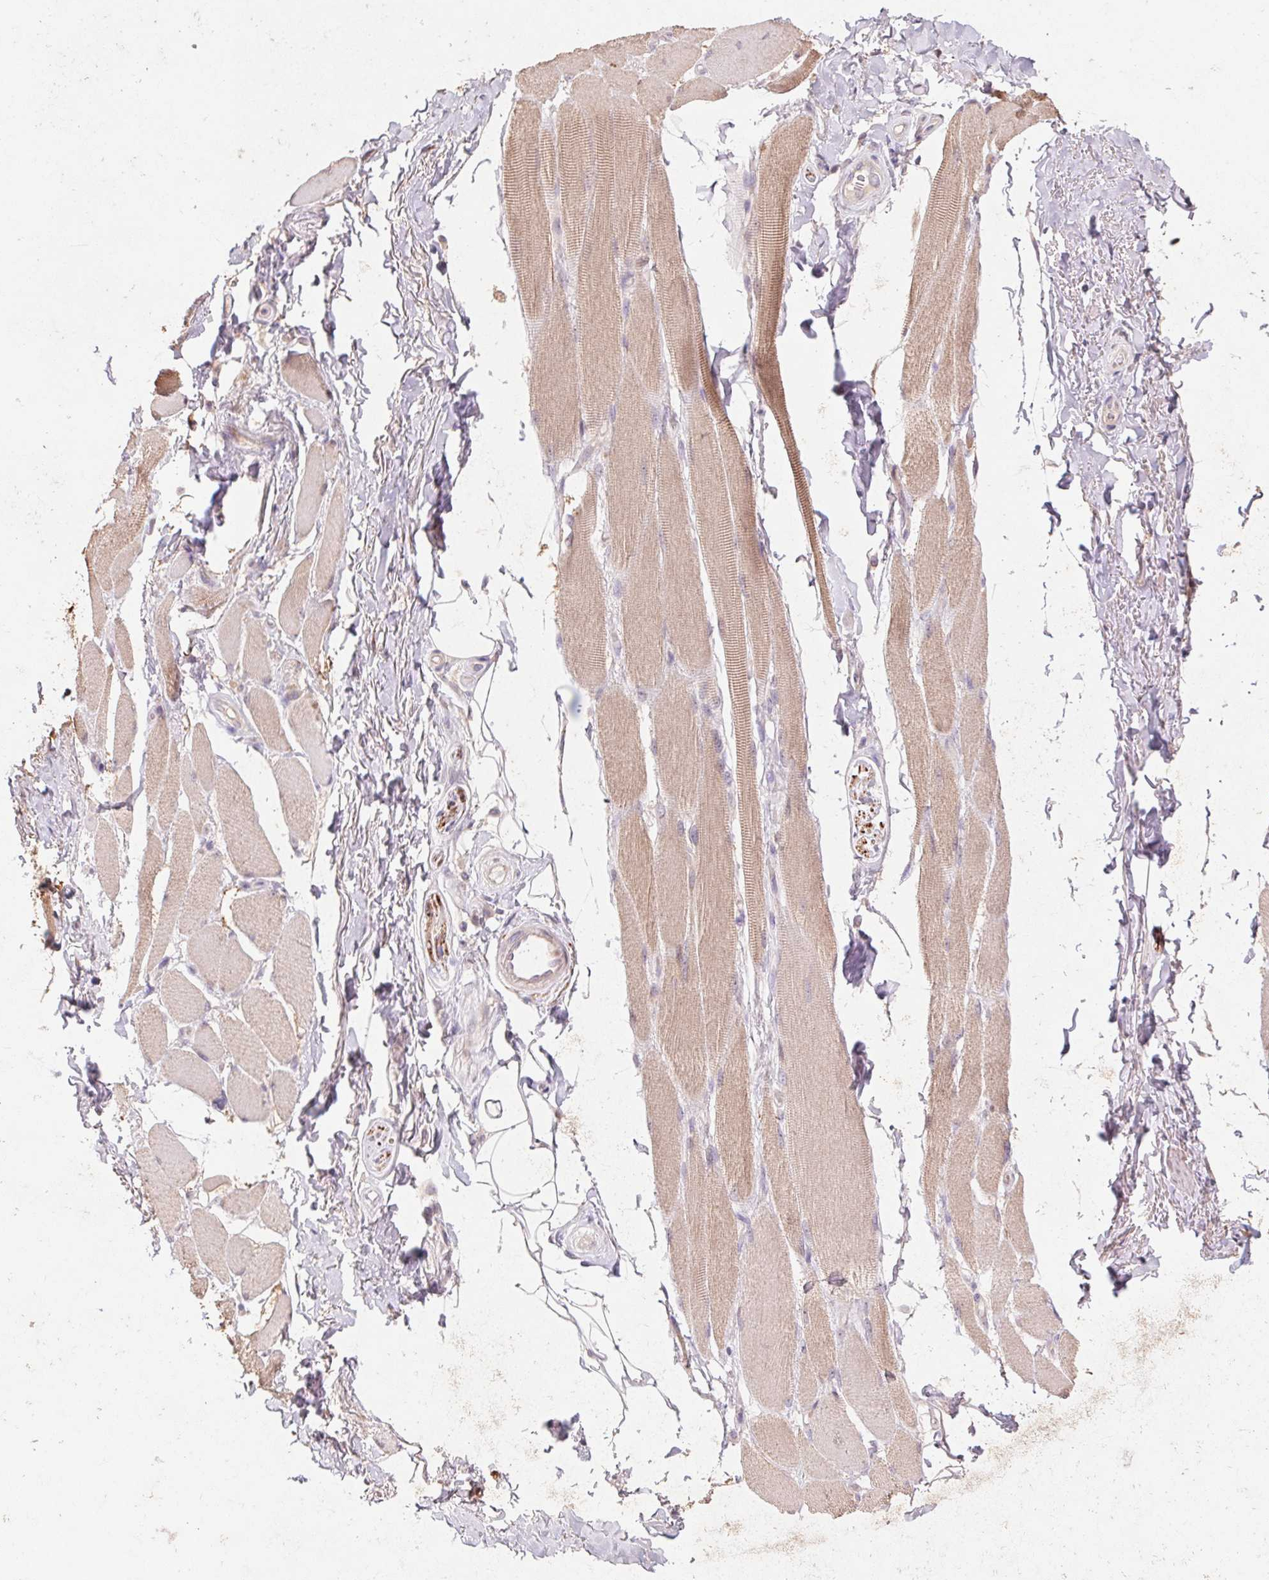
{"staining": {"intensity": "weak", "quantity": "25%-75%", "location": "cytoplasmic/membranous"}, "tissue": "skeletal muscle", "cell_type": "Myocytes", "image_type": "normal", "snomed": [{"axis": "morphology", "description": "Normal tissue, NOS"}, {"axis": "topography", "description": "Skeletal muscle"}, {"axis": "topography", "description": "Anal"}, {"axis": "topography", "description": "Peripheral nerve tissue"}], "caption": "Immunohistochemistry of benign skeletal muscle demonstrates low levels of weak cytoplasmic/membranous positivity in about 25%-75% of myocytes. Ihc stains the protein of interest in brown and the nuclei are stained blue.", "gene": "GRM2", "patient": {"sex": "male", "age": 53}}